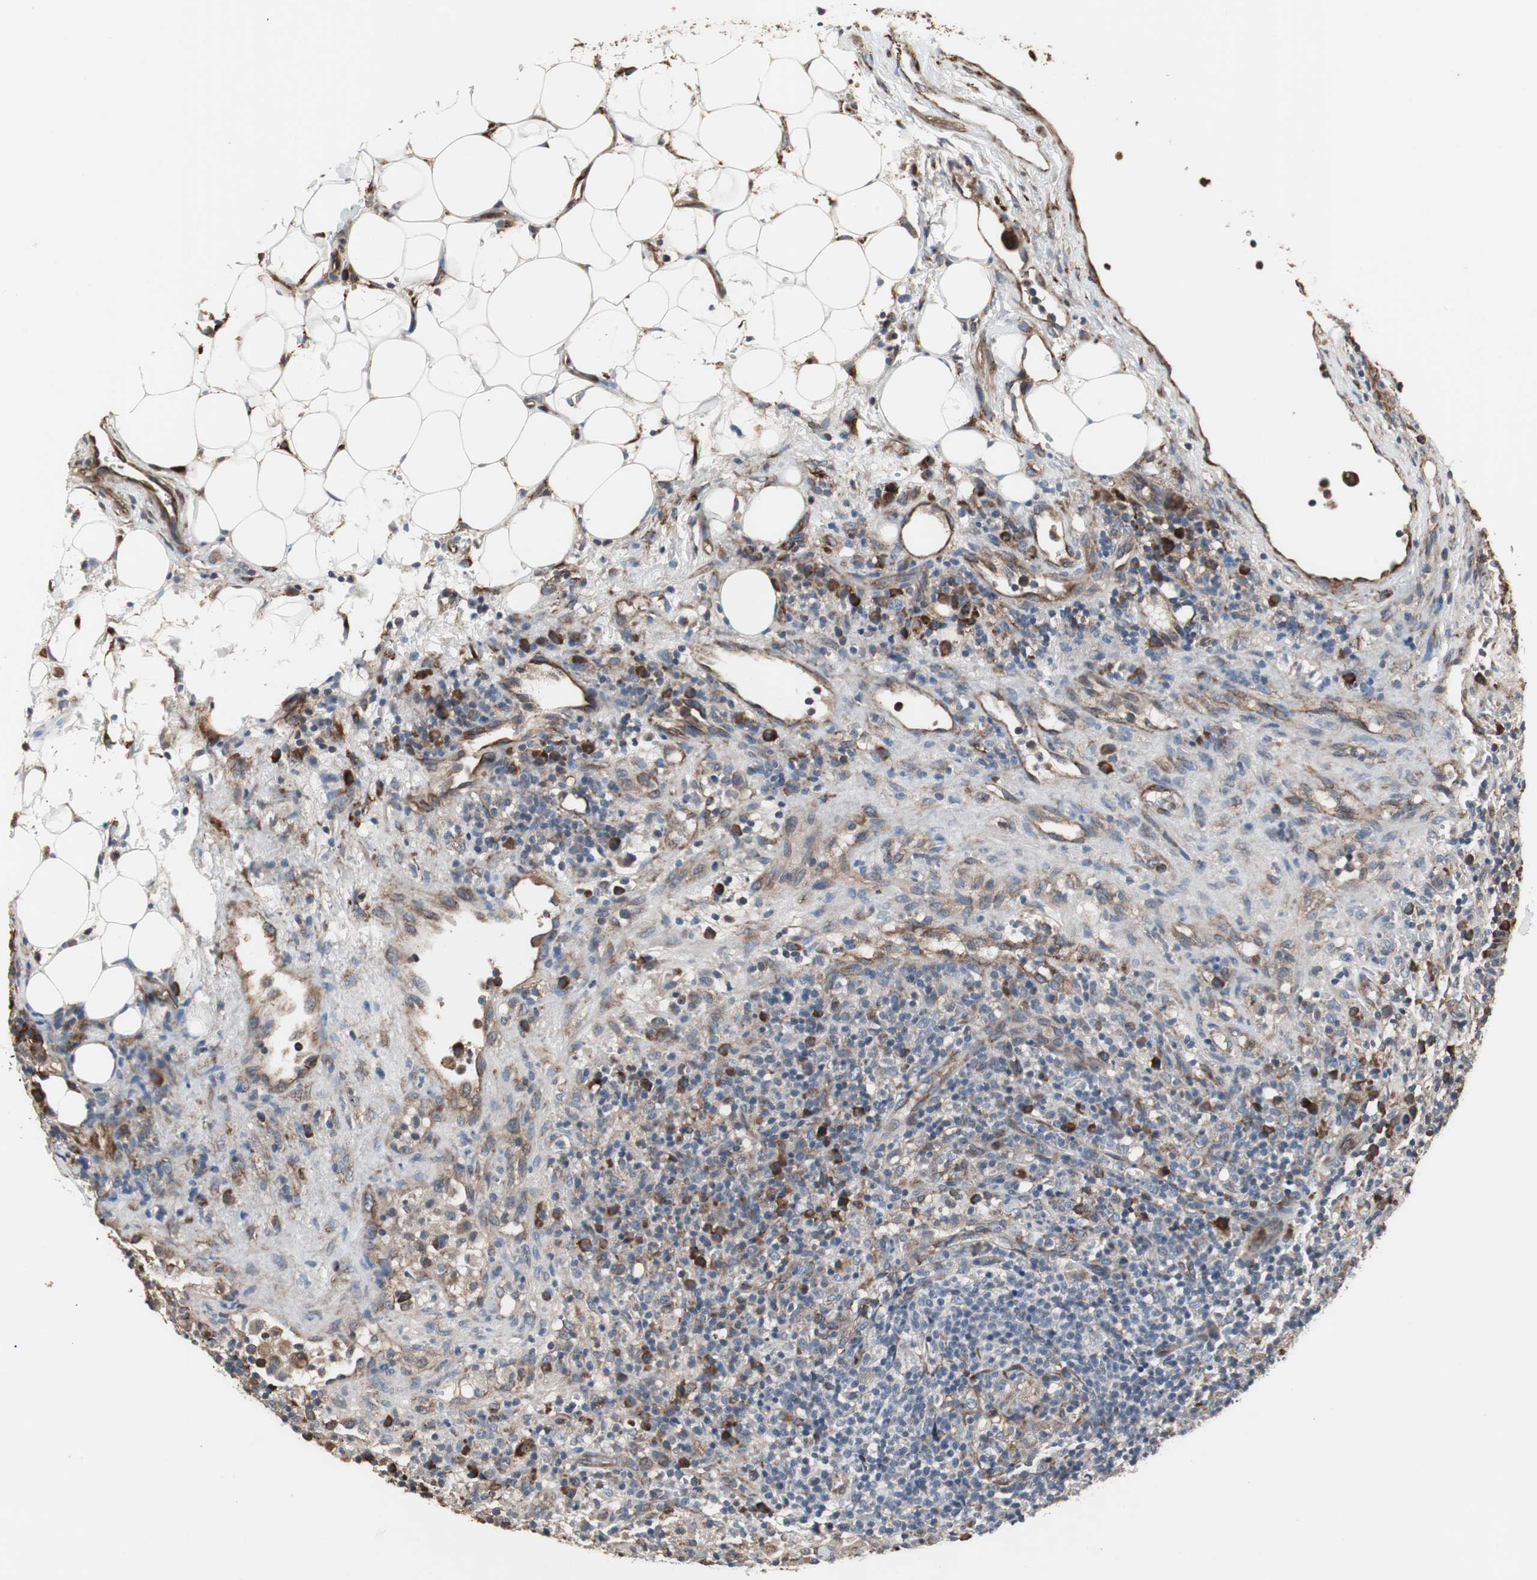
{"staining": {"intensity": "weak", "quantity": "25%-75%", "location": "cytoplasmic/membranous"}, "tissue": "lymphoma", "cell_type": "Tumor cells", "image_type": "cancer", "snomed": [{"axis": "morphology", "description": "Hodgkin's disease, NOS"}, {"axis": "topography", "description": "Lymph node"}], "caption": "Immunohistochemistry (IHC) photomicrograph of Hodgkin's disease stained for a protein (brown), which exhibits low levels of weak cytoplasmic/membranous positivity in approximately 25%-75% of tumor cells.", "gene": "CALU", "patient": {"sex": "male", "age": 65}}